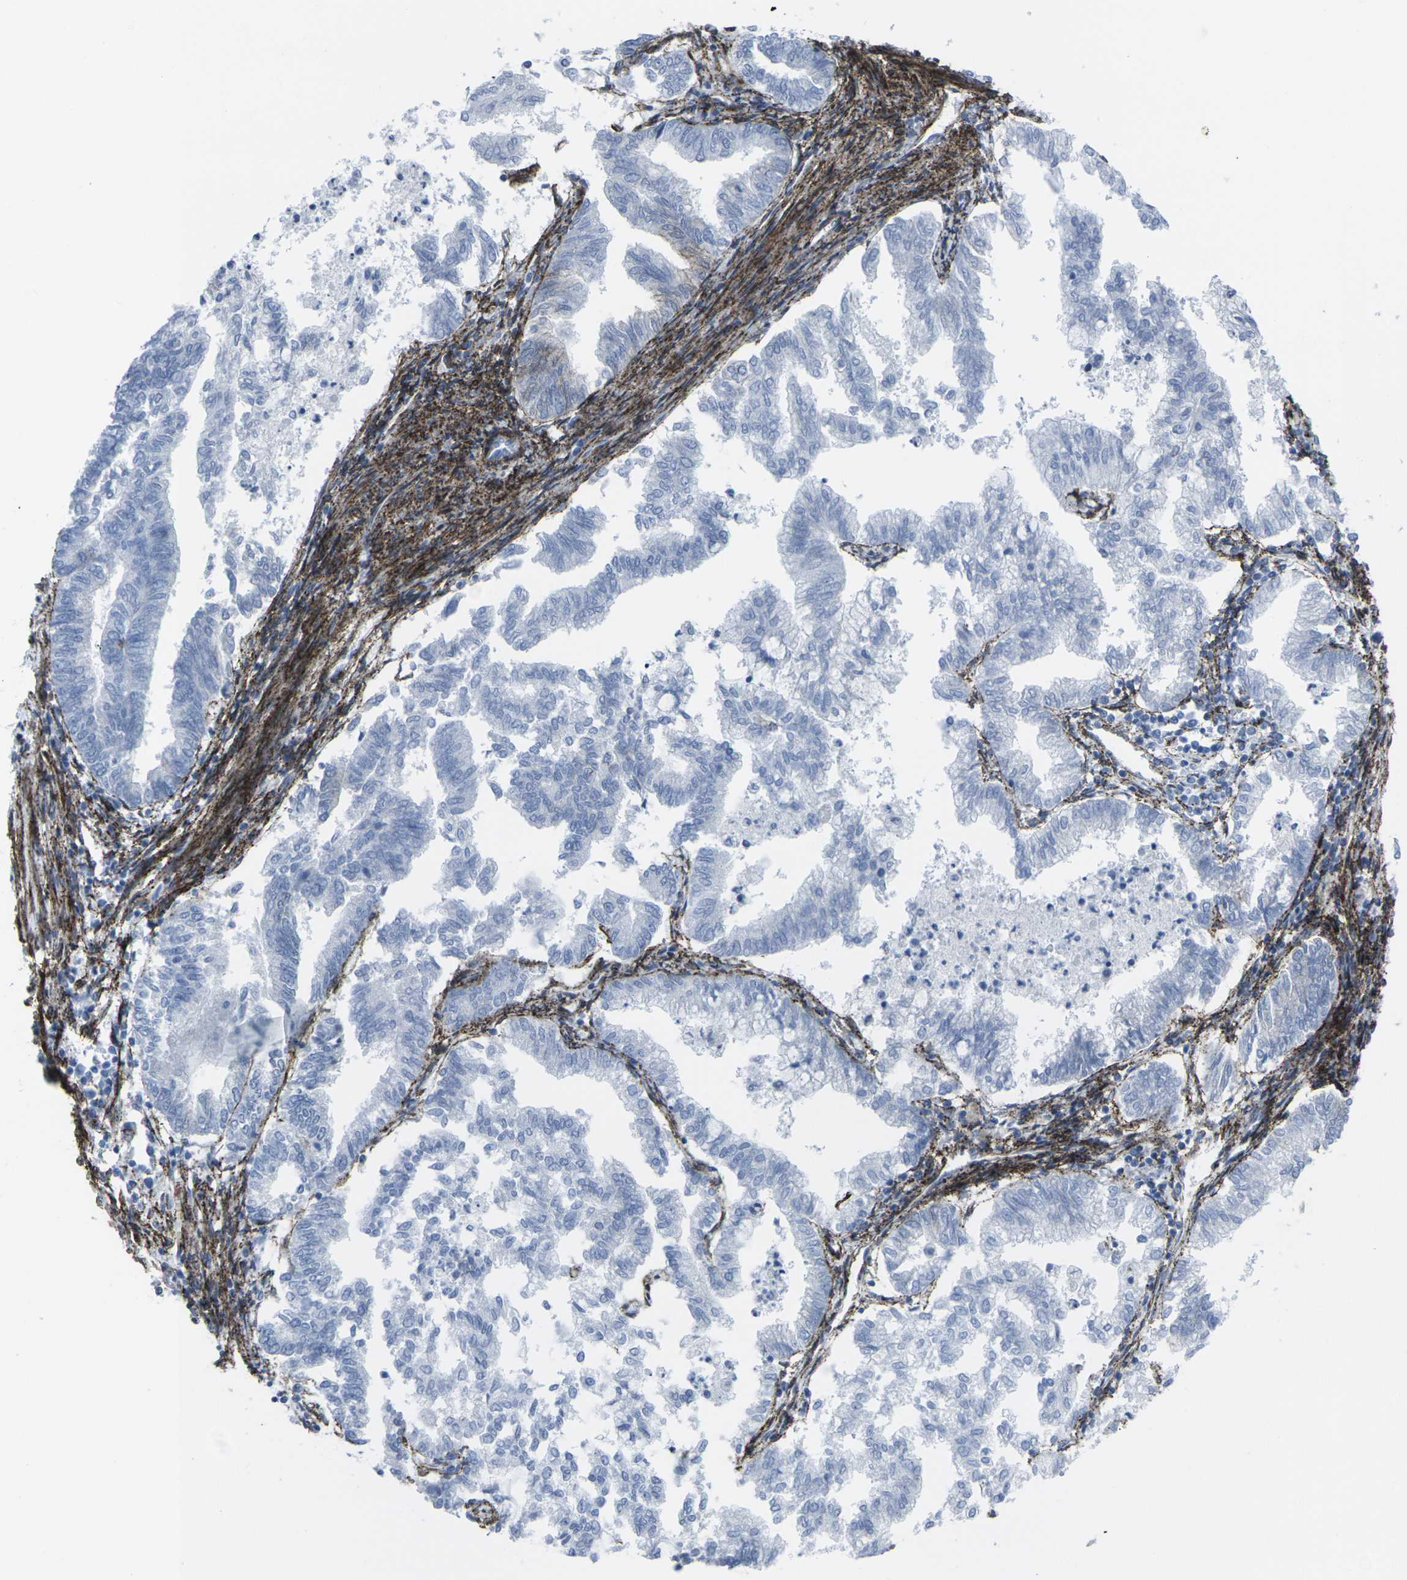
{"staining": {"intensity": "negative", "quantity": "none", "location": "none"}, "tissue": "endometrial cancer", "cell_type": "Tumor cells", "image_type": "cancer", "snomed": [{"axis": "morphology", "description": "Necrosis, NOS"}, {"axis": "morphology", "description": "Adenocarcinoma, NOS"}, {"axis": "topography", "description": "Endometrium"}], "caption": "The immunohistochemistry photomicrograph has no significant positivity in tumor cells of endometrial cancer tissue.", "gene": "CDH11", "patient": {"sex": "female", "age": 79}}